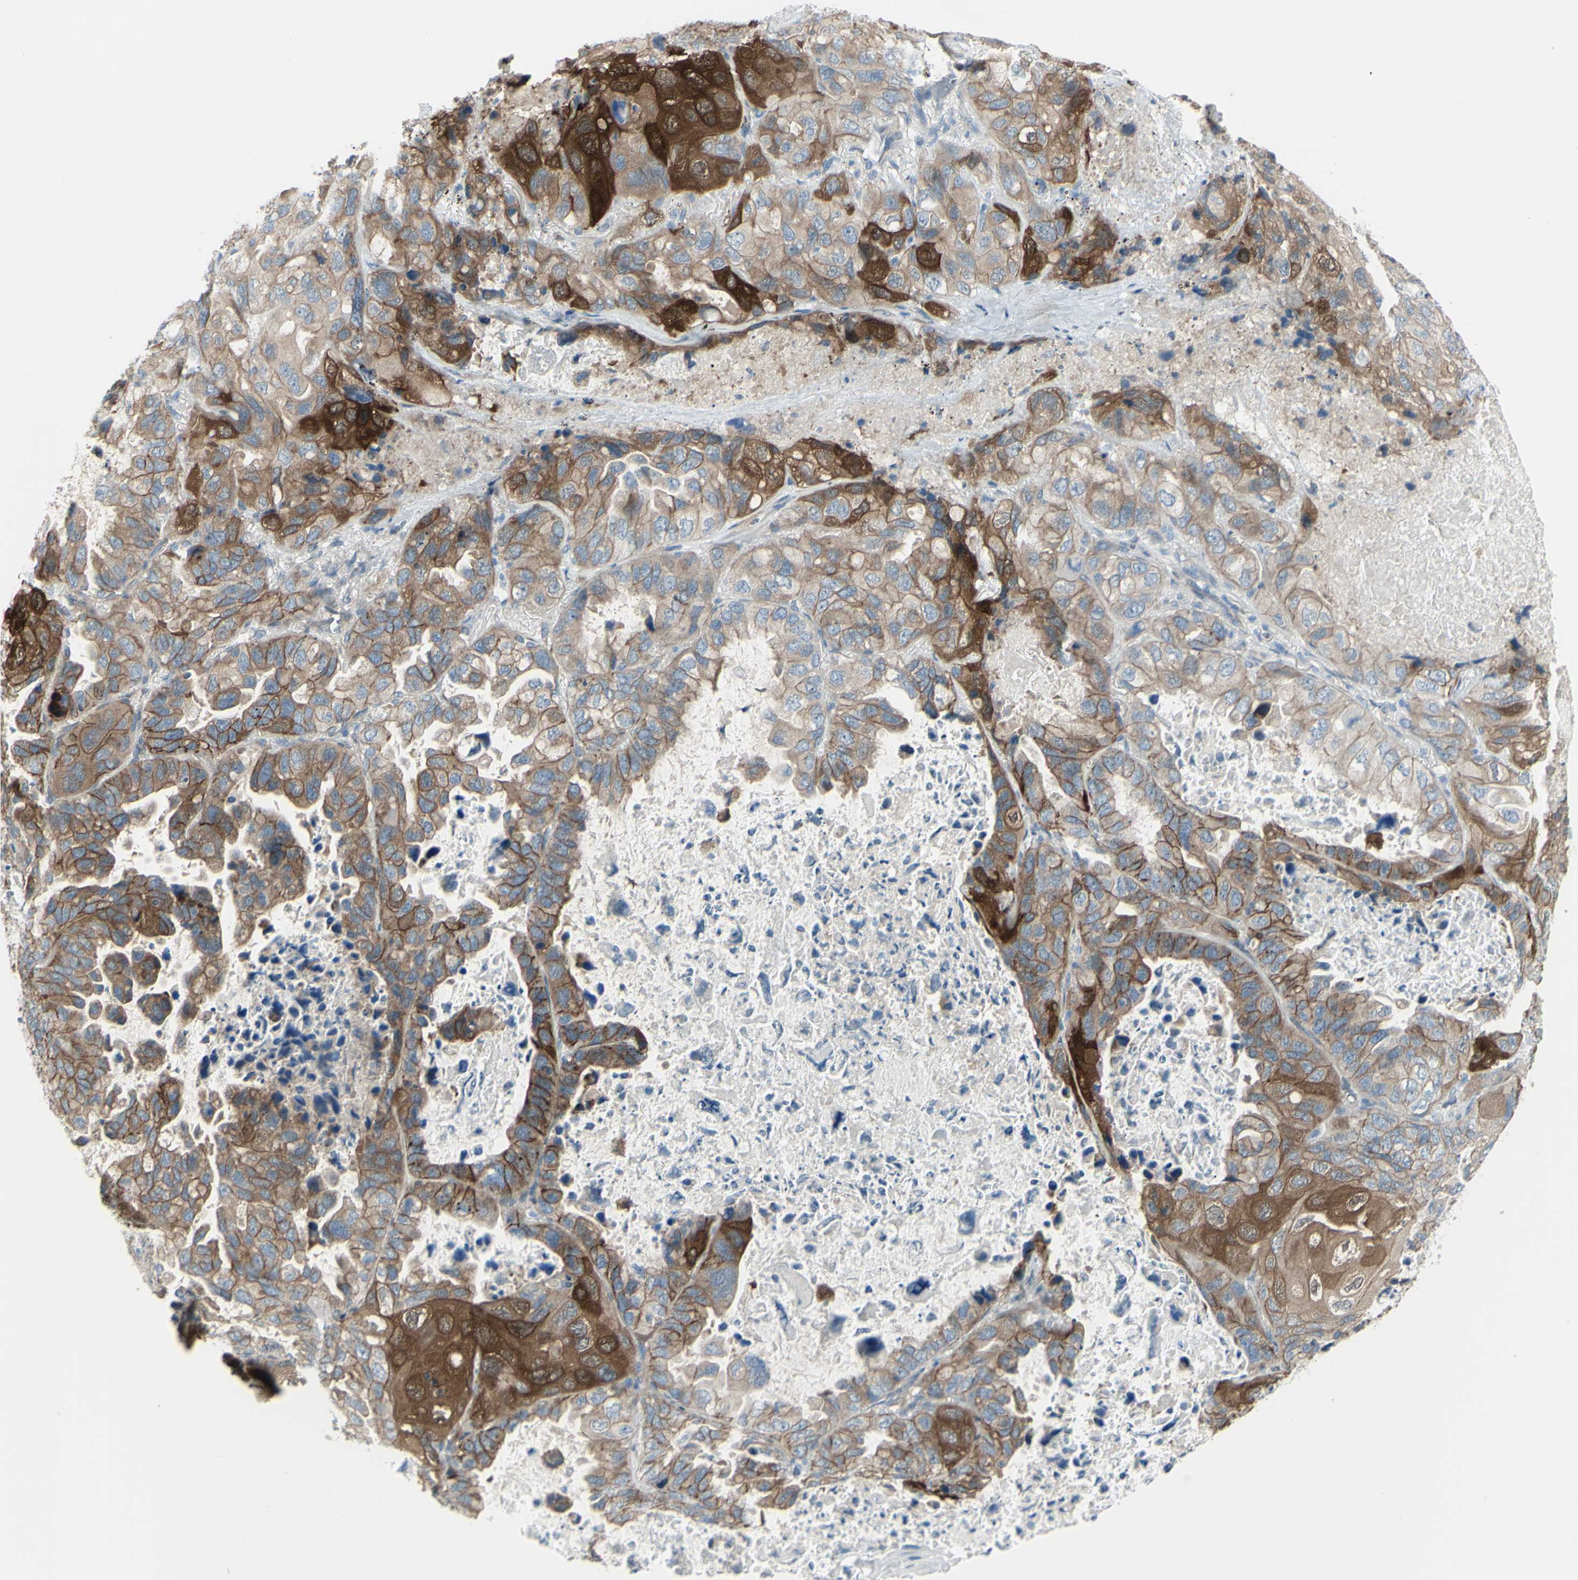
{"staining": {"intensity": "strong", "quantity": ">75%", "location": "cytoplasmic/membranous"}, "tissue": "lung cancer", "cell_type": "Tumor cells", "image_type": "cancer", "snomed": [{"axis": "morphology", "description": "Squamous cell carcinoma, NOS"}, {"axis": "topography", "description": "Lung"}], "caption": "This image displays immunohistochemistry (IHC) staining of squamous cell carcinoma (lung), with high strong cytoplasmic/membranous positivity in about >75% of tumor cells.", "gene": "LRRK1", "patient": {"sex": "female", "age": 73}}